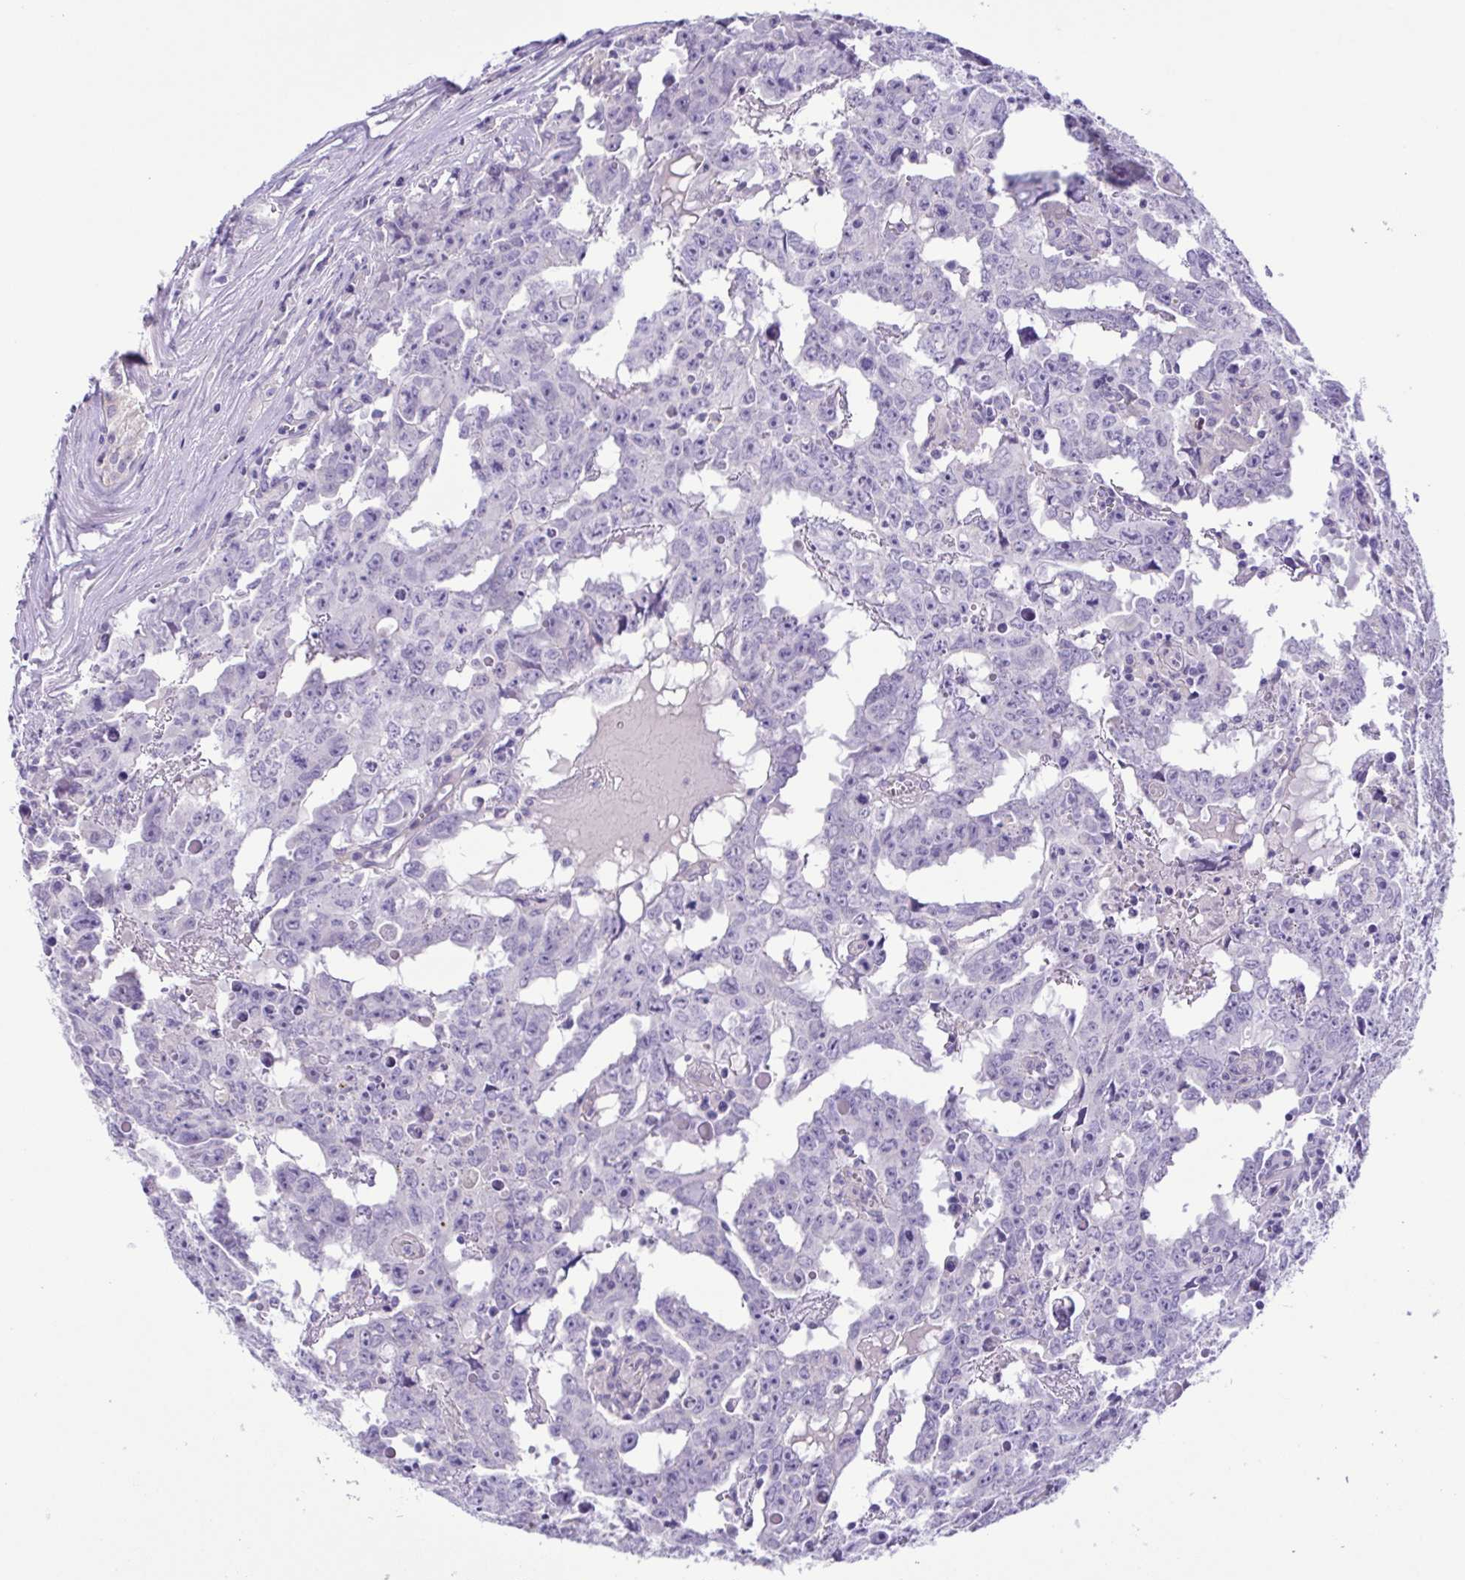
{"staining": {"intensity": "negative", "quantity": "none", "location": "none"}, "tissue": "testis cancer", "cell_type": "Tumor cells", "image_type": "cancer", "snomed": [{"axis": "morphology", "description": "Carcinoma, Embryonal, NOS"}, {"axis": "topography", "description": "Testis"}], "caption": "DAB immunohistochemical staining of embryonal carcinoma (testis) demonstrates no significant expression in tumor cells.", "gene": "ISM2", "patient": {"sex": "male", "age": 22}}